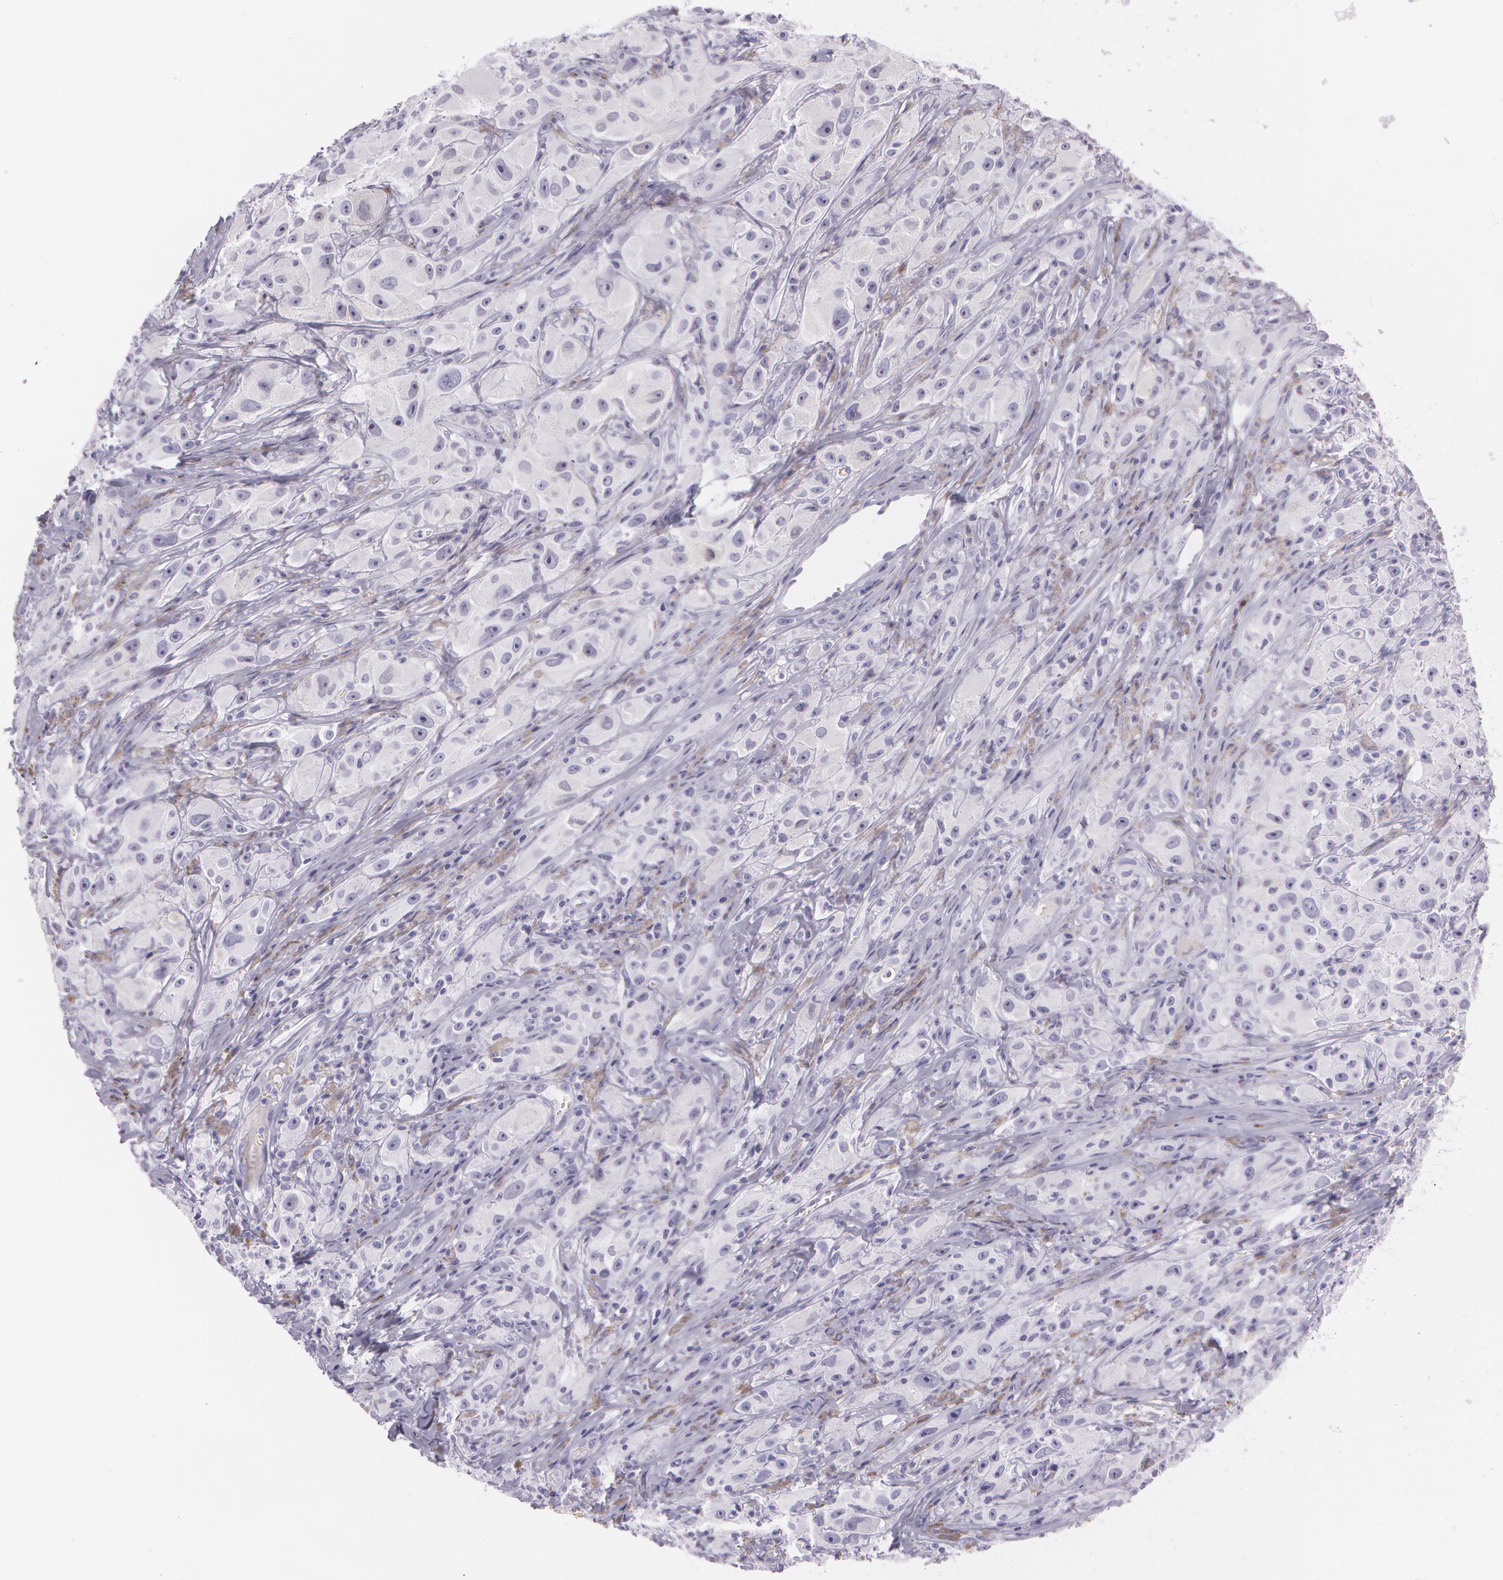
{"staining": {"intensity": "negative", "quantity": "none", "location": "none"}, "tissue": "melanoma", "cell_type": "Tumor cells", "image_type": "cancer", "snomed": [{"axis": "morphology", "description": "Malignant melanoma, NOS"}, {"axis": "topography", "description": "Skin"}], "caption": "Tumor cells show no significant protein expression in melanoma.", "gene": "SNCG", "patient": {"sex": "male", "age": 56}}